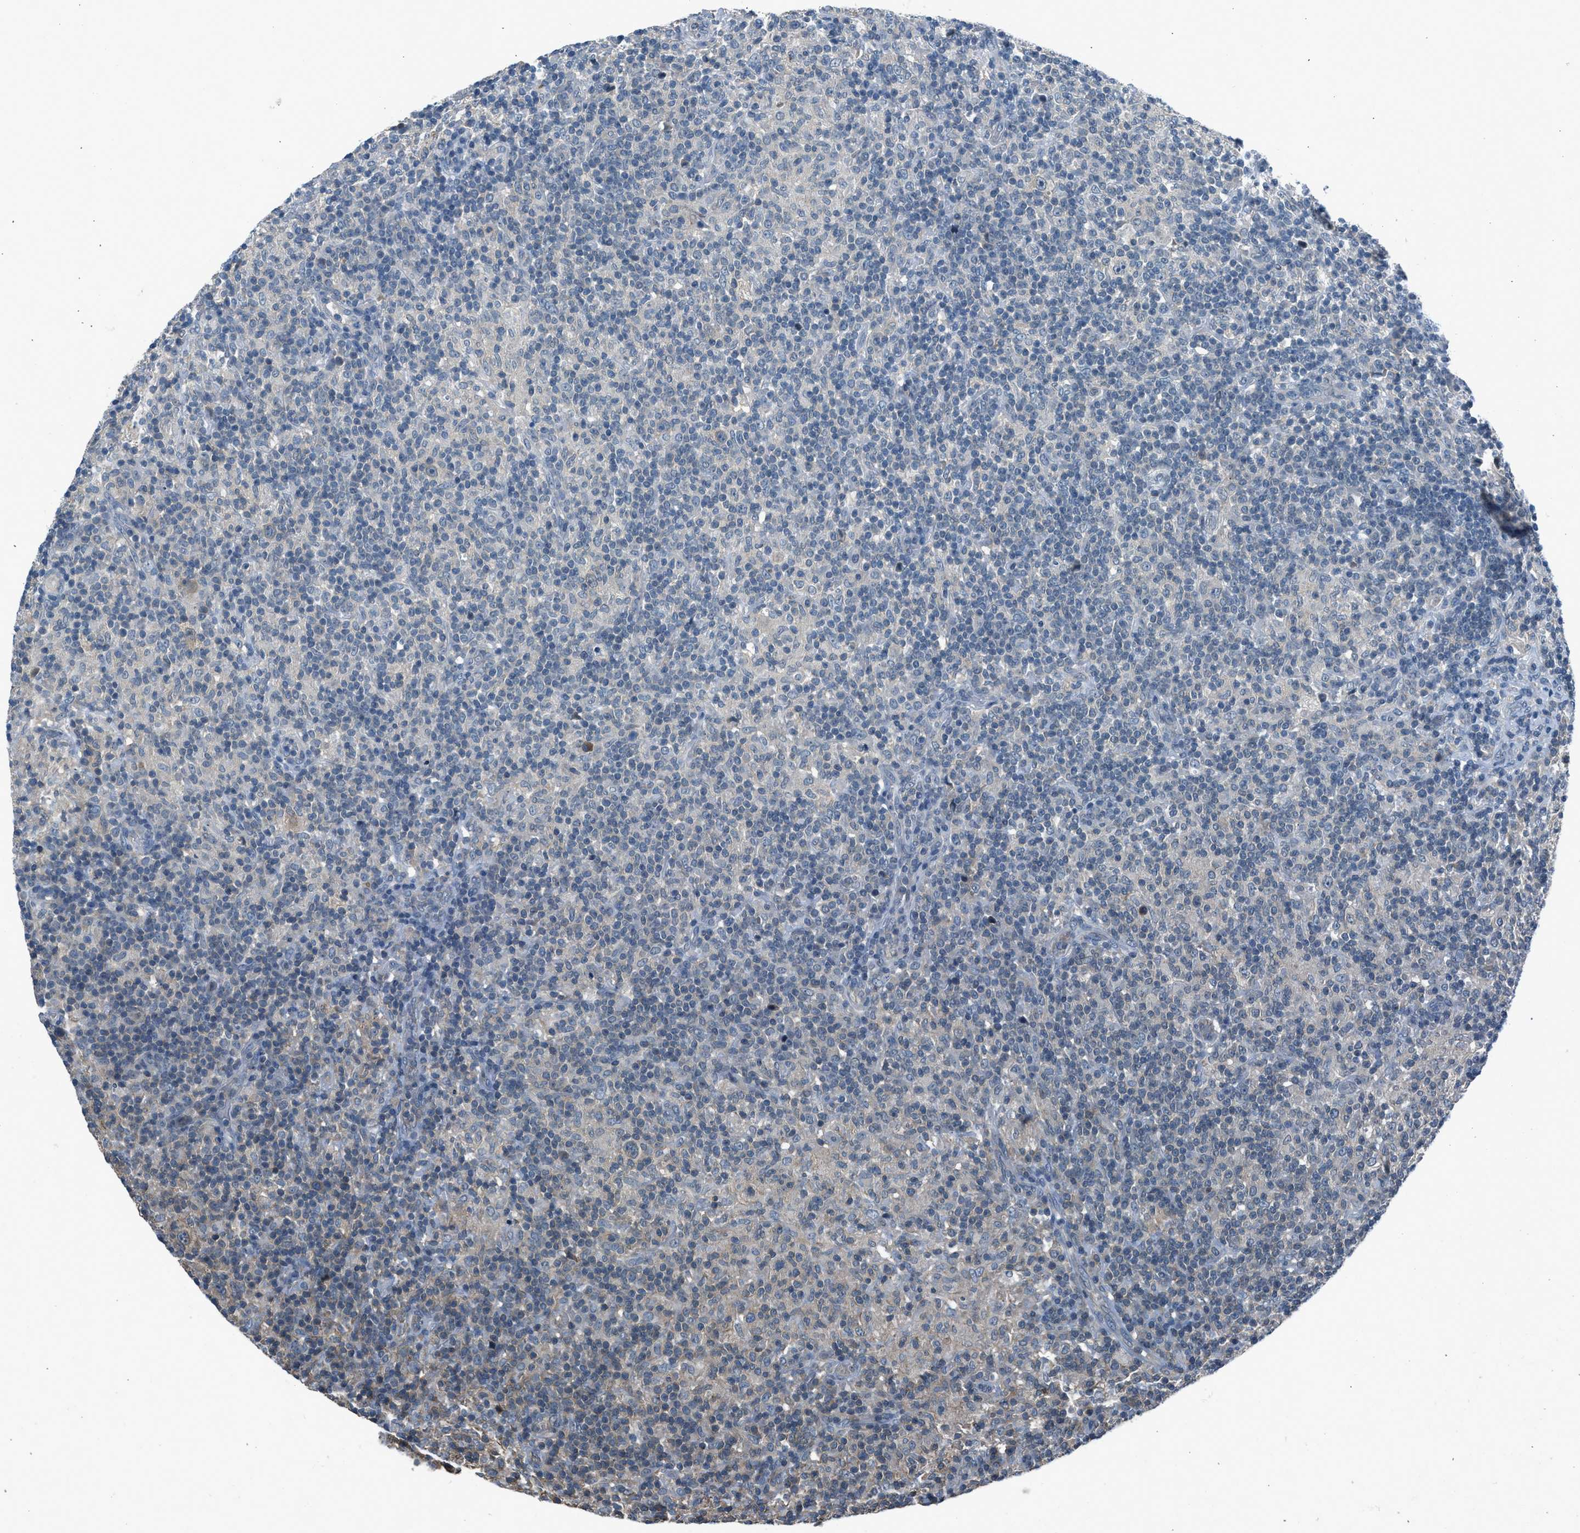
{"staining": {"intensity": "negative", "quantity": "none", "location": "none"}, "tissue": "lymphoma", "cell_type": "Tumor cells", "image_type": "cancer", "snomed": [{"axis": "morphology", "description": "Hodgkin's disease, NOS"}, {"axis": "topography", "description": "Lymph node"}], "caption": "Immunohistochemistry (IHC) photomicrograph of lymphoma stained for a protein (brown), which exhibits no expression in tumor cells.", "gene": "LMLN", "patient": {"sex": "male", "age": 70}}